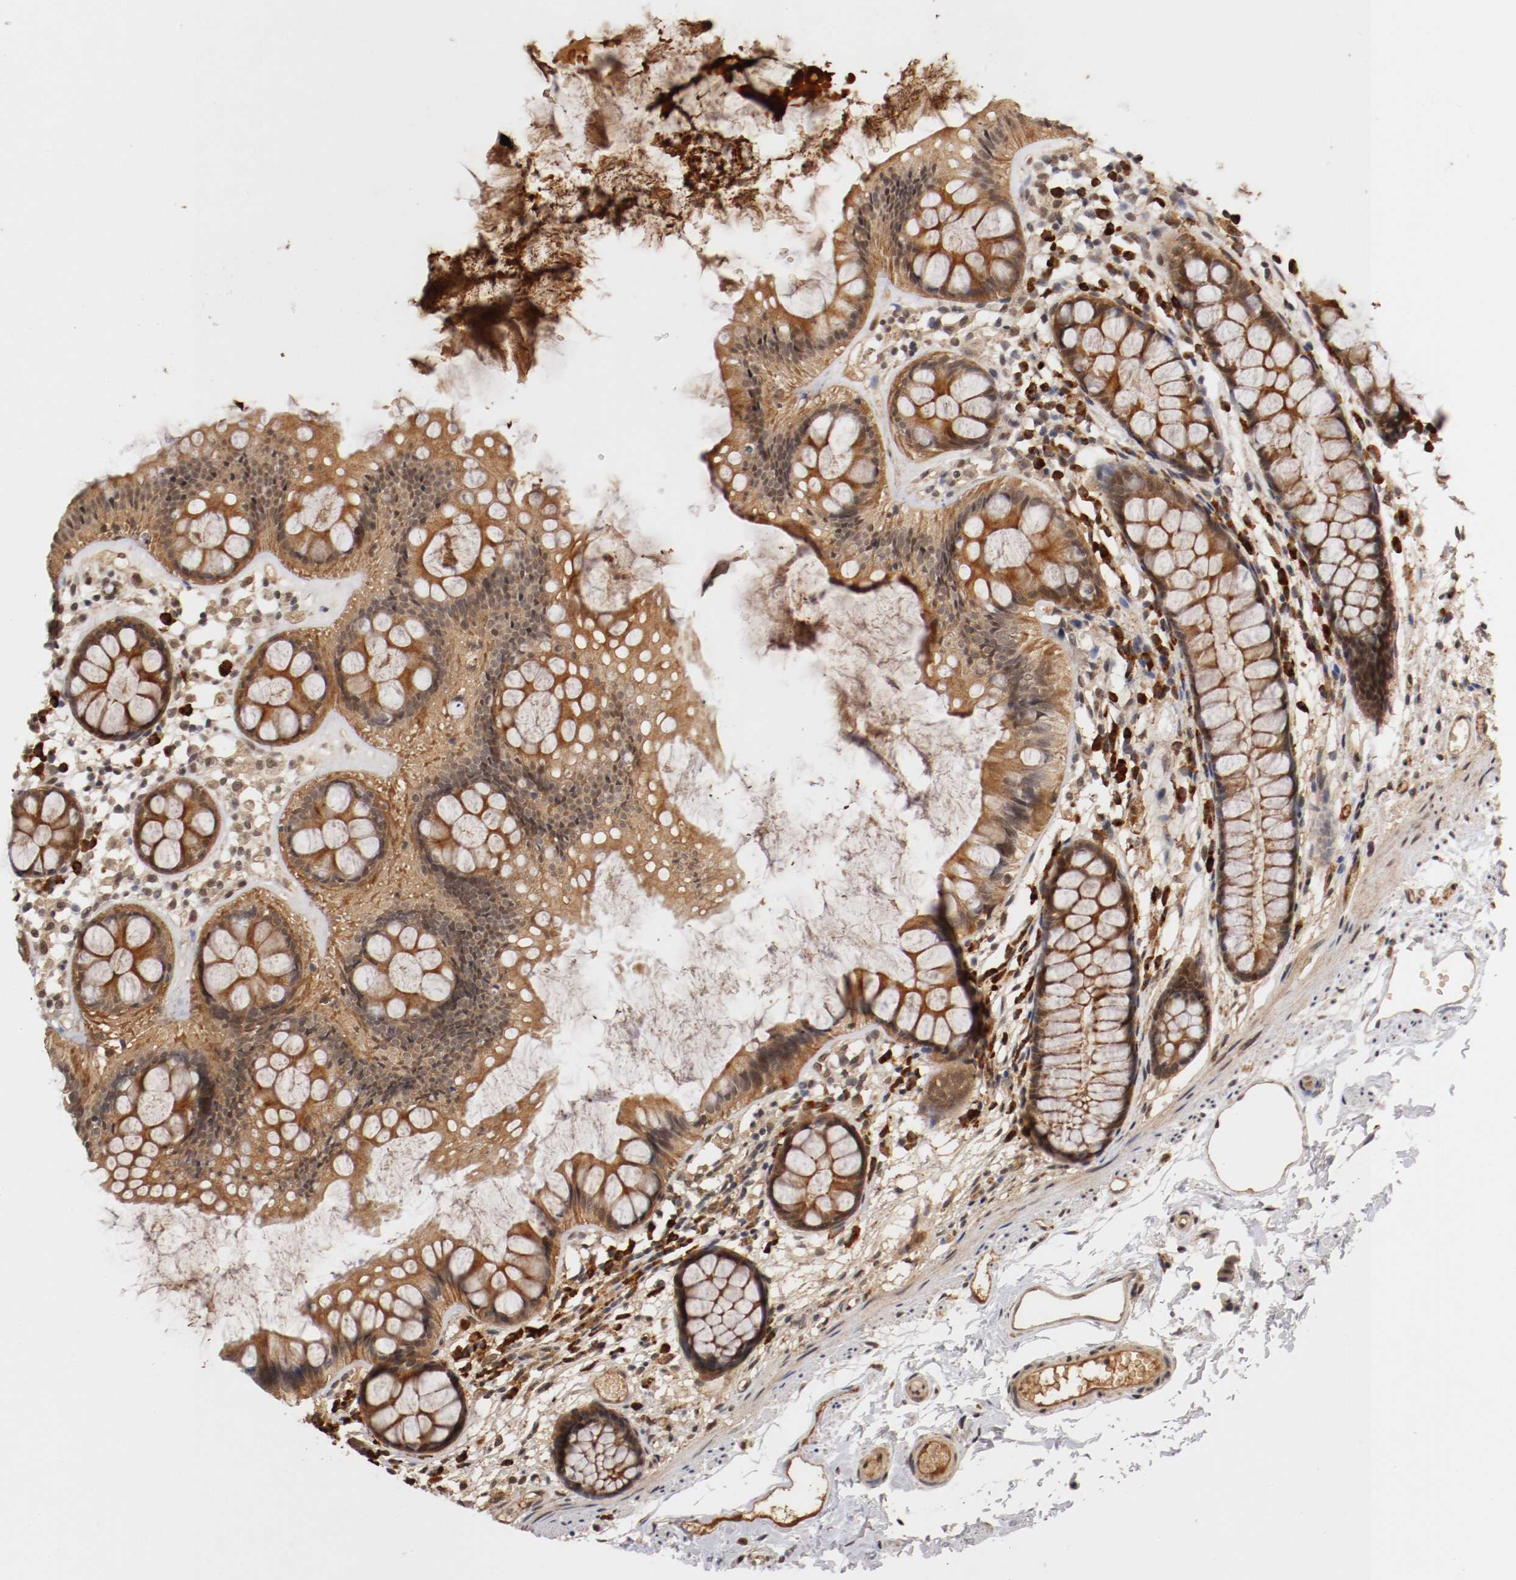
{"staining": {"intensity": "moderate", "quantity": ">75%", "location": "cytoplasmic/membranous,nuclear"}, "tissue": "rectum", "cell_type": "Glandular cells", "image_type": "normal", "snomed": [{"axis": "morphology", "description": "Normal tissue, NOS"}, {"axis": "topography", "description": "Rectum"}], "caption": "Protein positivity by IHC exhibits moderate cytoplasmic/membranous,nuclear staining in about >75% of glandular cells in normal rectum. The protein is stained brown, and the nuclei are stained in blue (DAB (3,3'-diaminobenzidine) IHC with brightfield microscopy, high magnification).", "gene": "DNMT3B", "patient": {"sex": "female", "age": 66}}